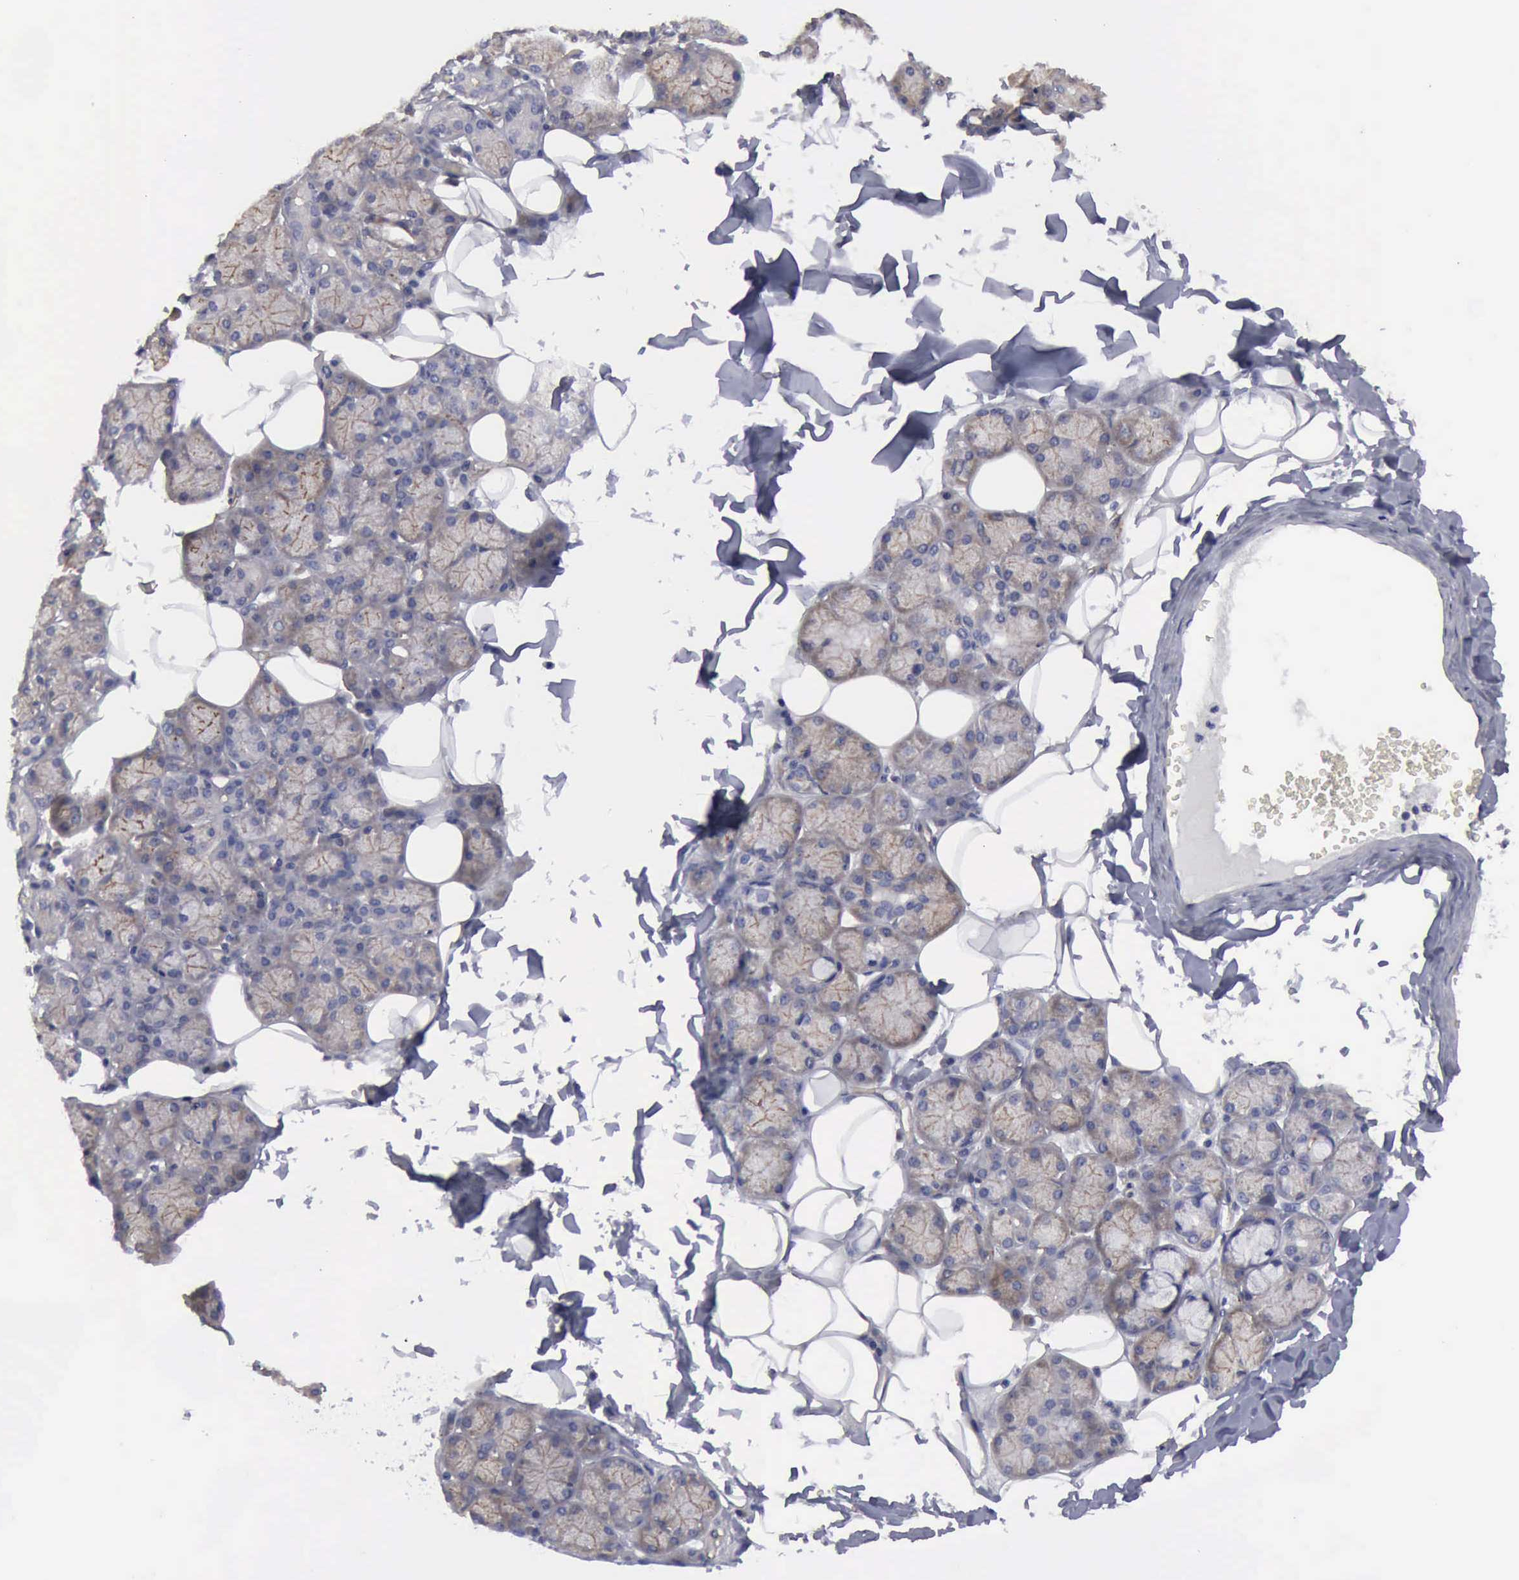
{"staining": {"intensity": "moderate", "quantity": "25%-75%", "location": "cytoplasmic/membranous"}, "tissue": "salivary gland", "cell_type": "Glandular cells", "image_type": "normal", "snomed": [{"axis": "morphology", "description": "Normal tissue, NOS"}, {"axis": "topography", "description": "Salivary gland"}], "caption": "Protein positivity by IHC demonstrates moderate cytoplasmic/membranous staining in approximately 25%-75% of glandular cells in benign salivary gland. The staining was performed using DAB (3,3'-diaminobenzidine), with brown indicating positive protein expression. Nuclei are stained blue with hematoxylin.", "gene": "RDX", "patient": {"sex": "male", "age": 54}}